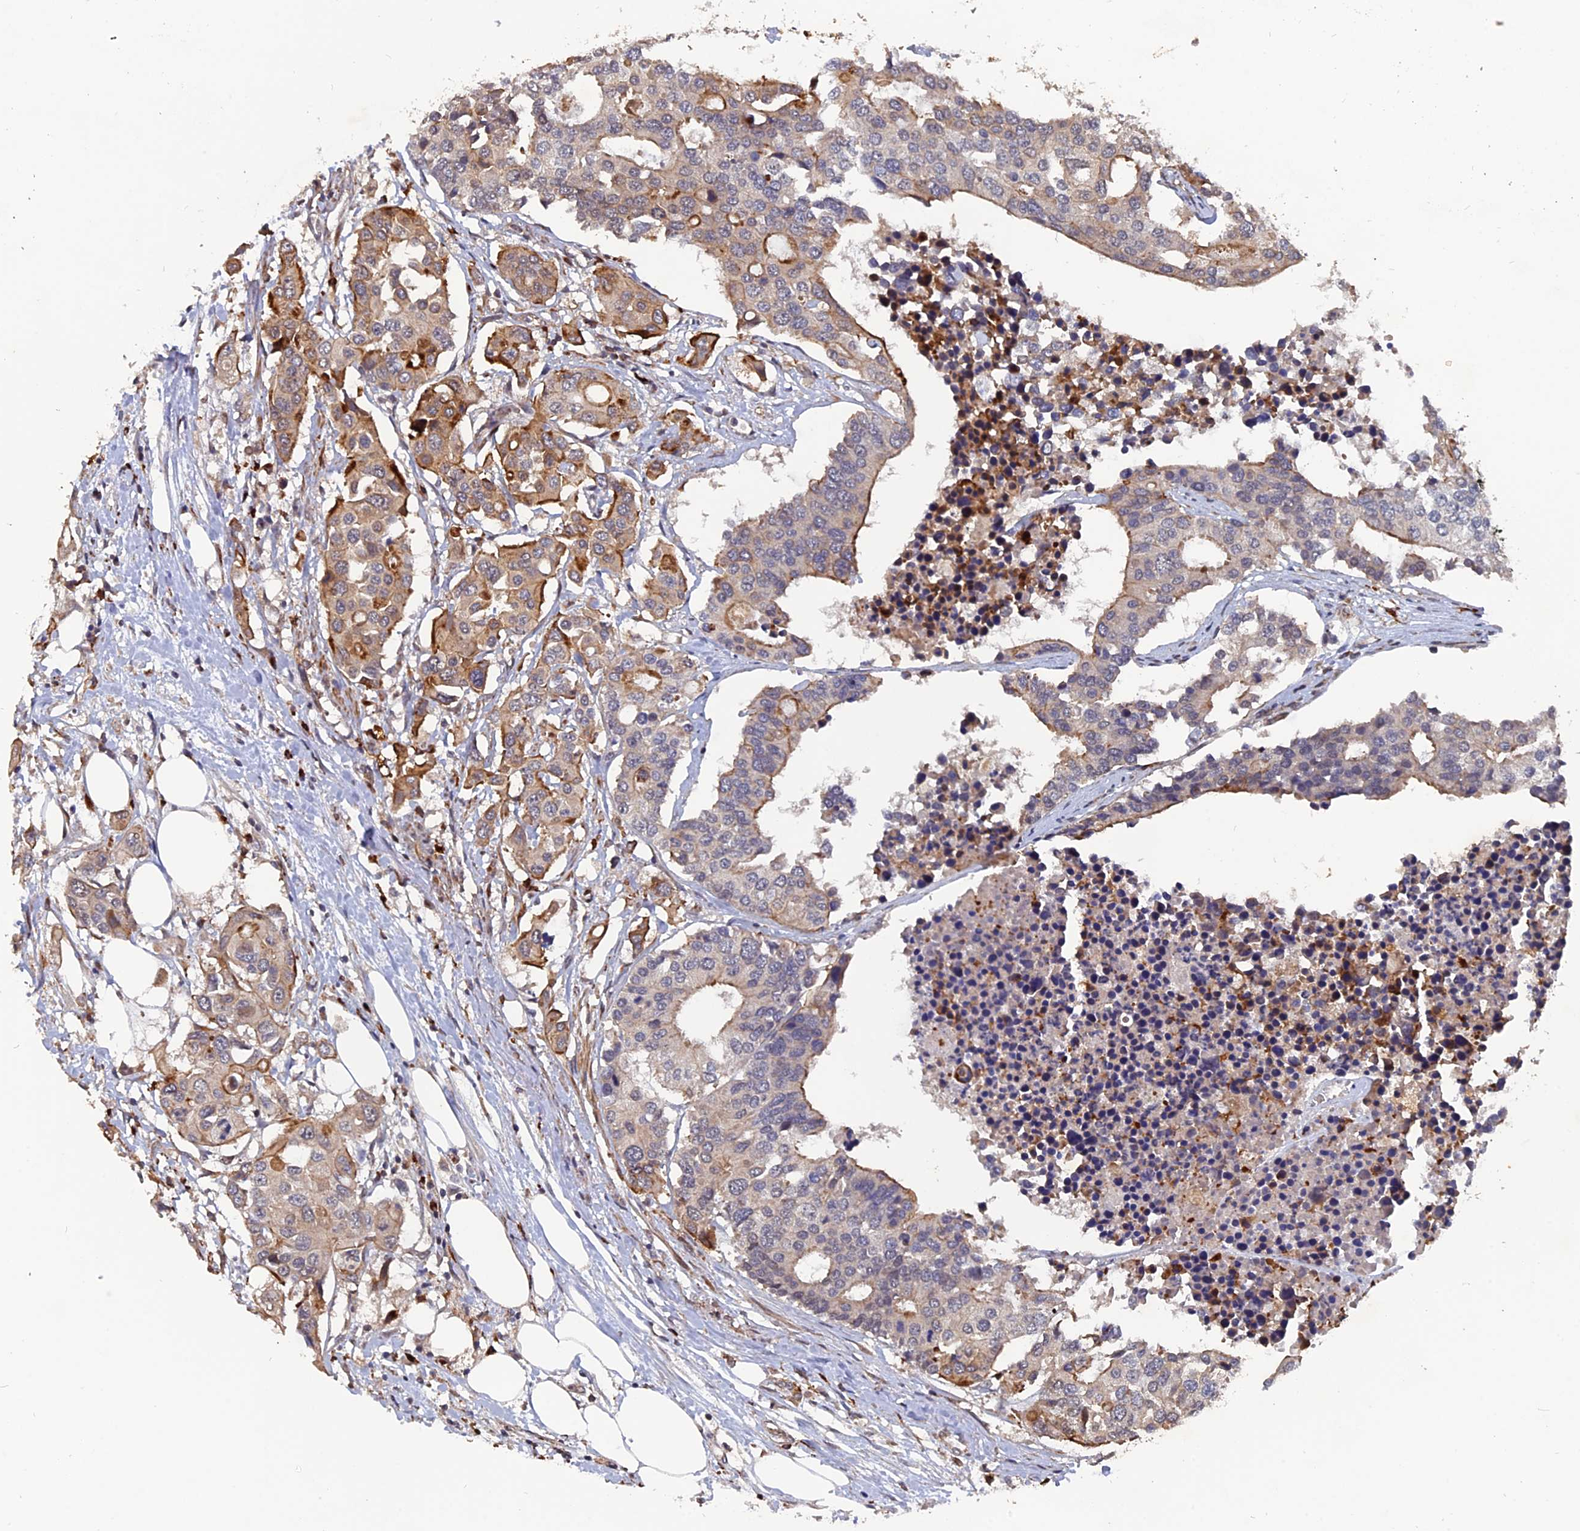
{"staining": {"intensity": "moderate", "quantity": "25%-75%", "location": "cytoplasmic/membranous"}, "tissue": "colorectal cancer", "cell_type": "Tumor cells", "image_type": "cancer", "snomed": [{"axis": "morphology", "description": "Adenocarcinoma, NOS"}, {"axis": "topography", "description": "Colon"}], "caption": "Immunohistochemistry (DAB (3,3'-diaminobenzidine)) staining of human colorectal adenocarcinoma demonstrates moderate cytoplasmic/membranous protein staining in approximately 25%-75% of tumor cells. The staining was performed using DAB (3,3'-diaminobenzidine) to visualize the protein expression in brown, while the nuclei were stained in blue with hematoxylin (Magnification: 20x).", "gene": "NOSIP", "patient": {"sex": "male", "age": 77}}